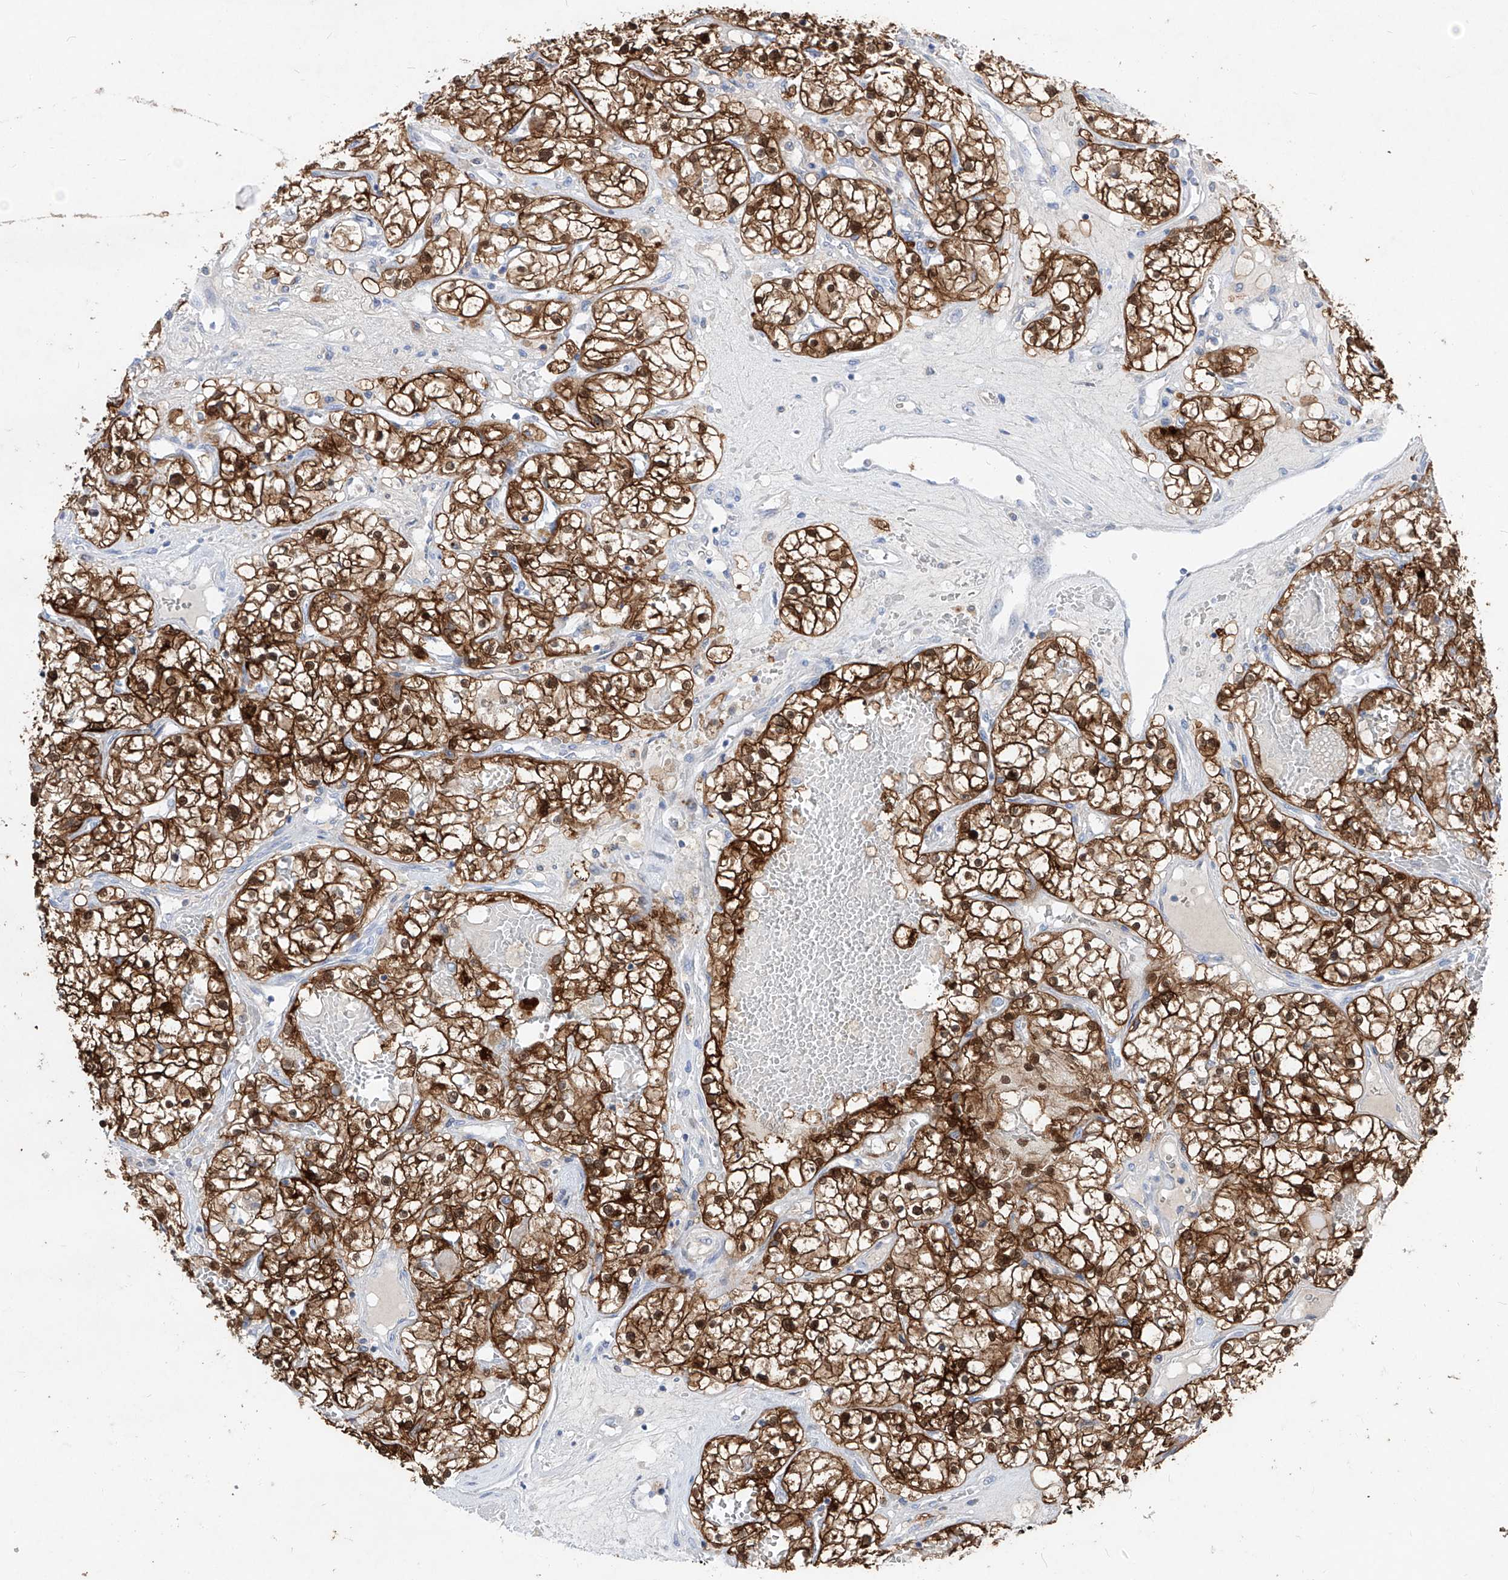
{"staining": {"intensity": "strong", "quantity": ">75%", "location": "cytoplasmic/membranous,nuclear"}, "tissue": "renal cancer", "cell_type": "Tumor cells", "image_type": "cancer", "snomed": [{"axis": "morphology", "description": "Normal tissue, NOS"}, {"axis": "morphology", "description": "Adenocarcinoma, NOS"}, {"axis": "topography", "description": "Kidney"}], "caption": "Human renal cancer stained for a protein (brown) reveals strong cytoplasmic/membranous and nuclear positive expression in about >75% of tumor cells.", "gene": "UFL1", "patient": {"sex": "male", "age": 68}}